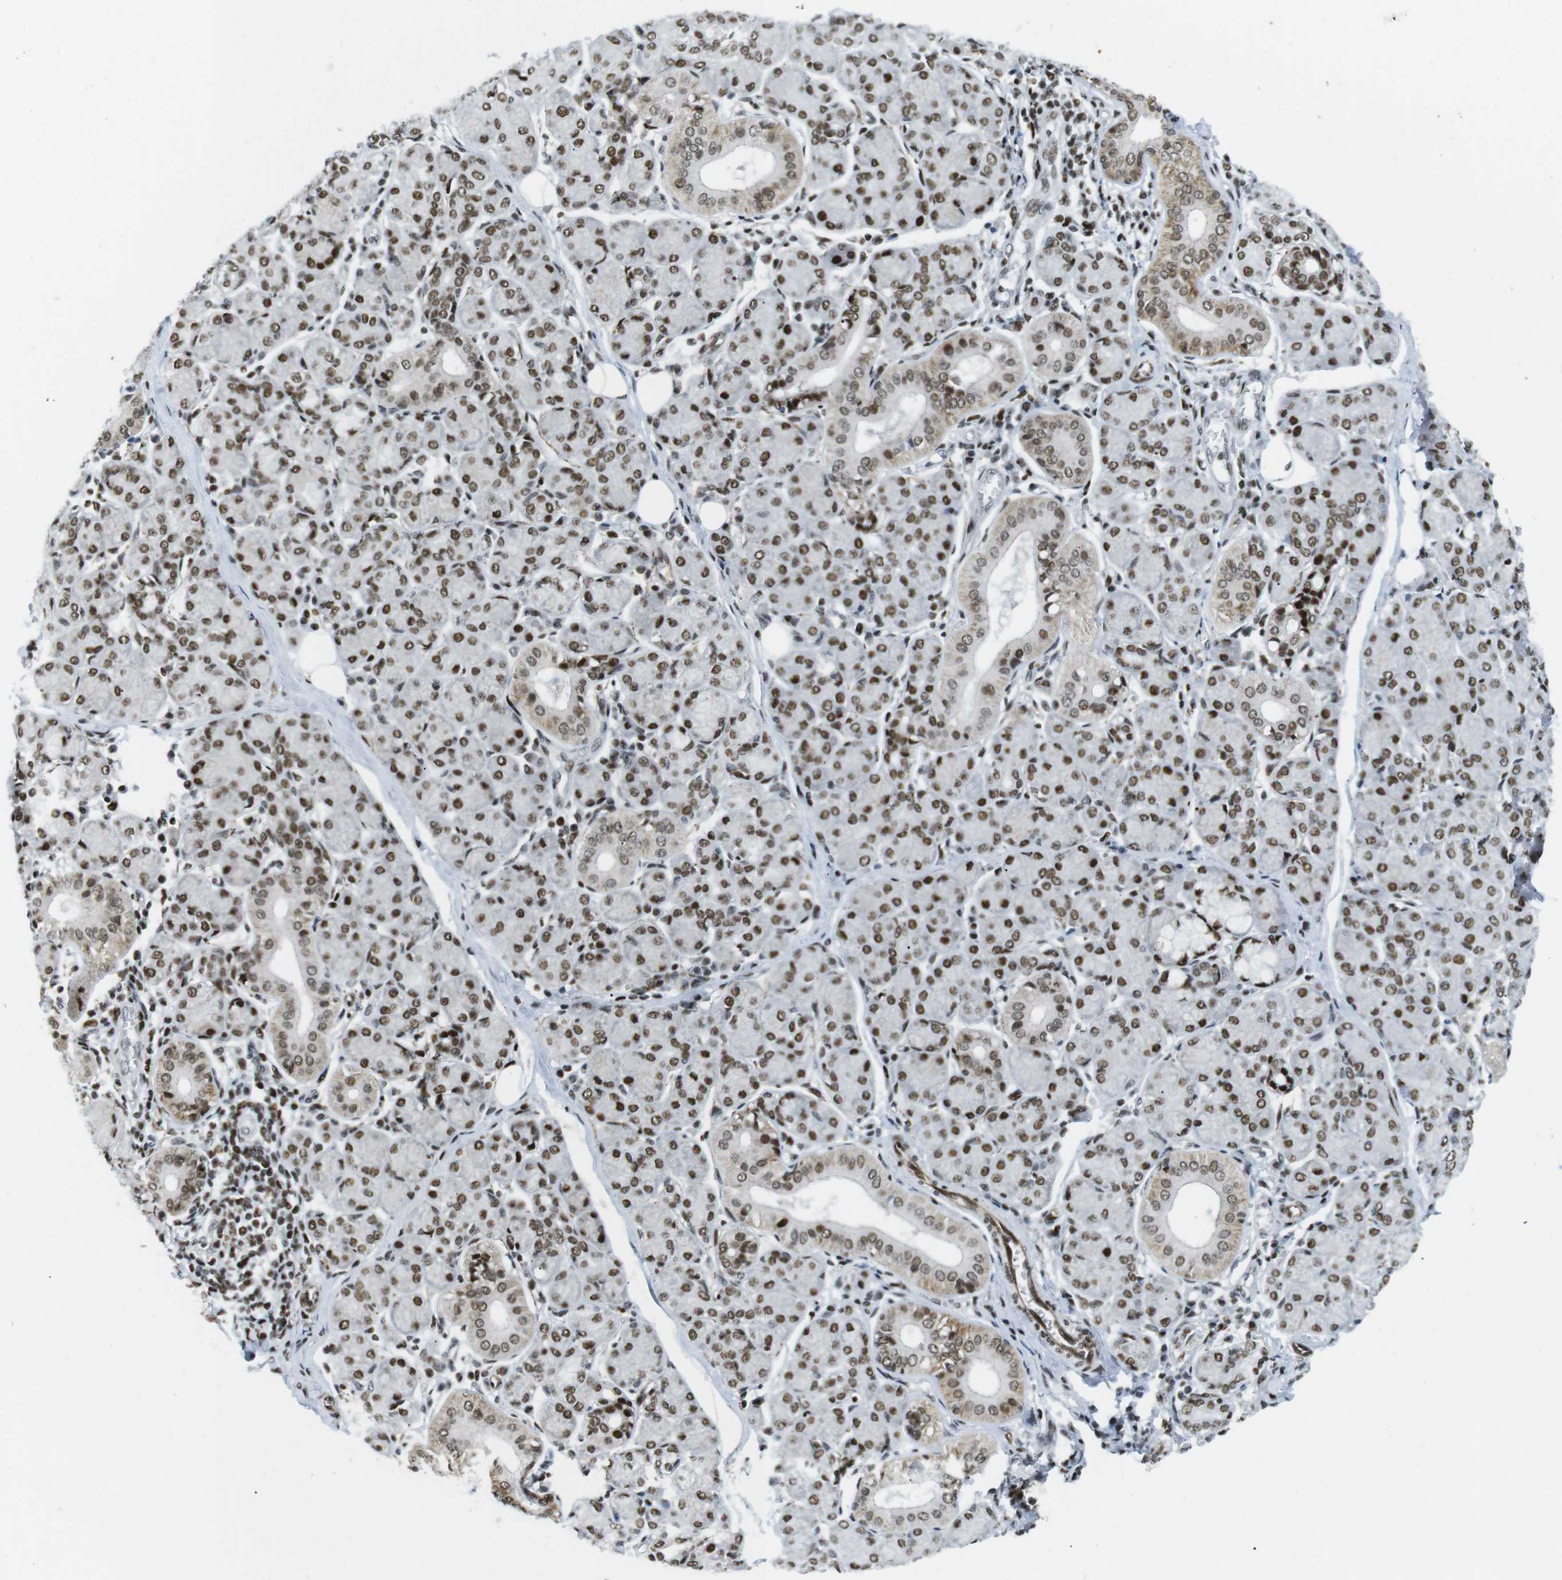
{"staining": {"intensity": "strong", "quantity": ">75%", "location": "nuclear"}, "tissue": "salivary gland", "cell_type": "Glandular cells", "image_type": "normal", "snomed": [{"axis": "morphology", "description": "Normal tissue, NOS"}, {"axis": "morphology", "description": "Inflammation, NOS"}, {"axis": "topography", "description": "Lymph node"}, {"axis": "topography", "description": "Salivary gland"}], "caption": "This image reveals normal salivary gland stained with IHC to label a protein in brown. The nuclear of glandular cells show strong positivity for the protein. Nuclei are counter-stained blue.", "gene": "ARID1A", "patient": {"sex": "male", "age": 3}}